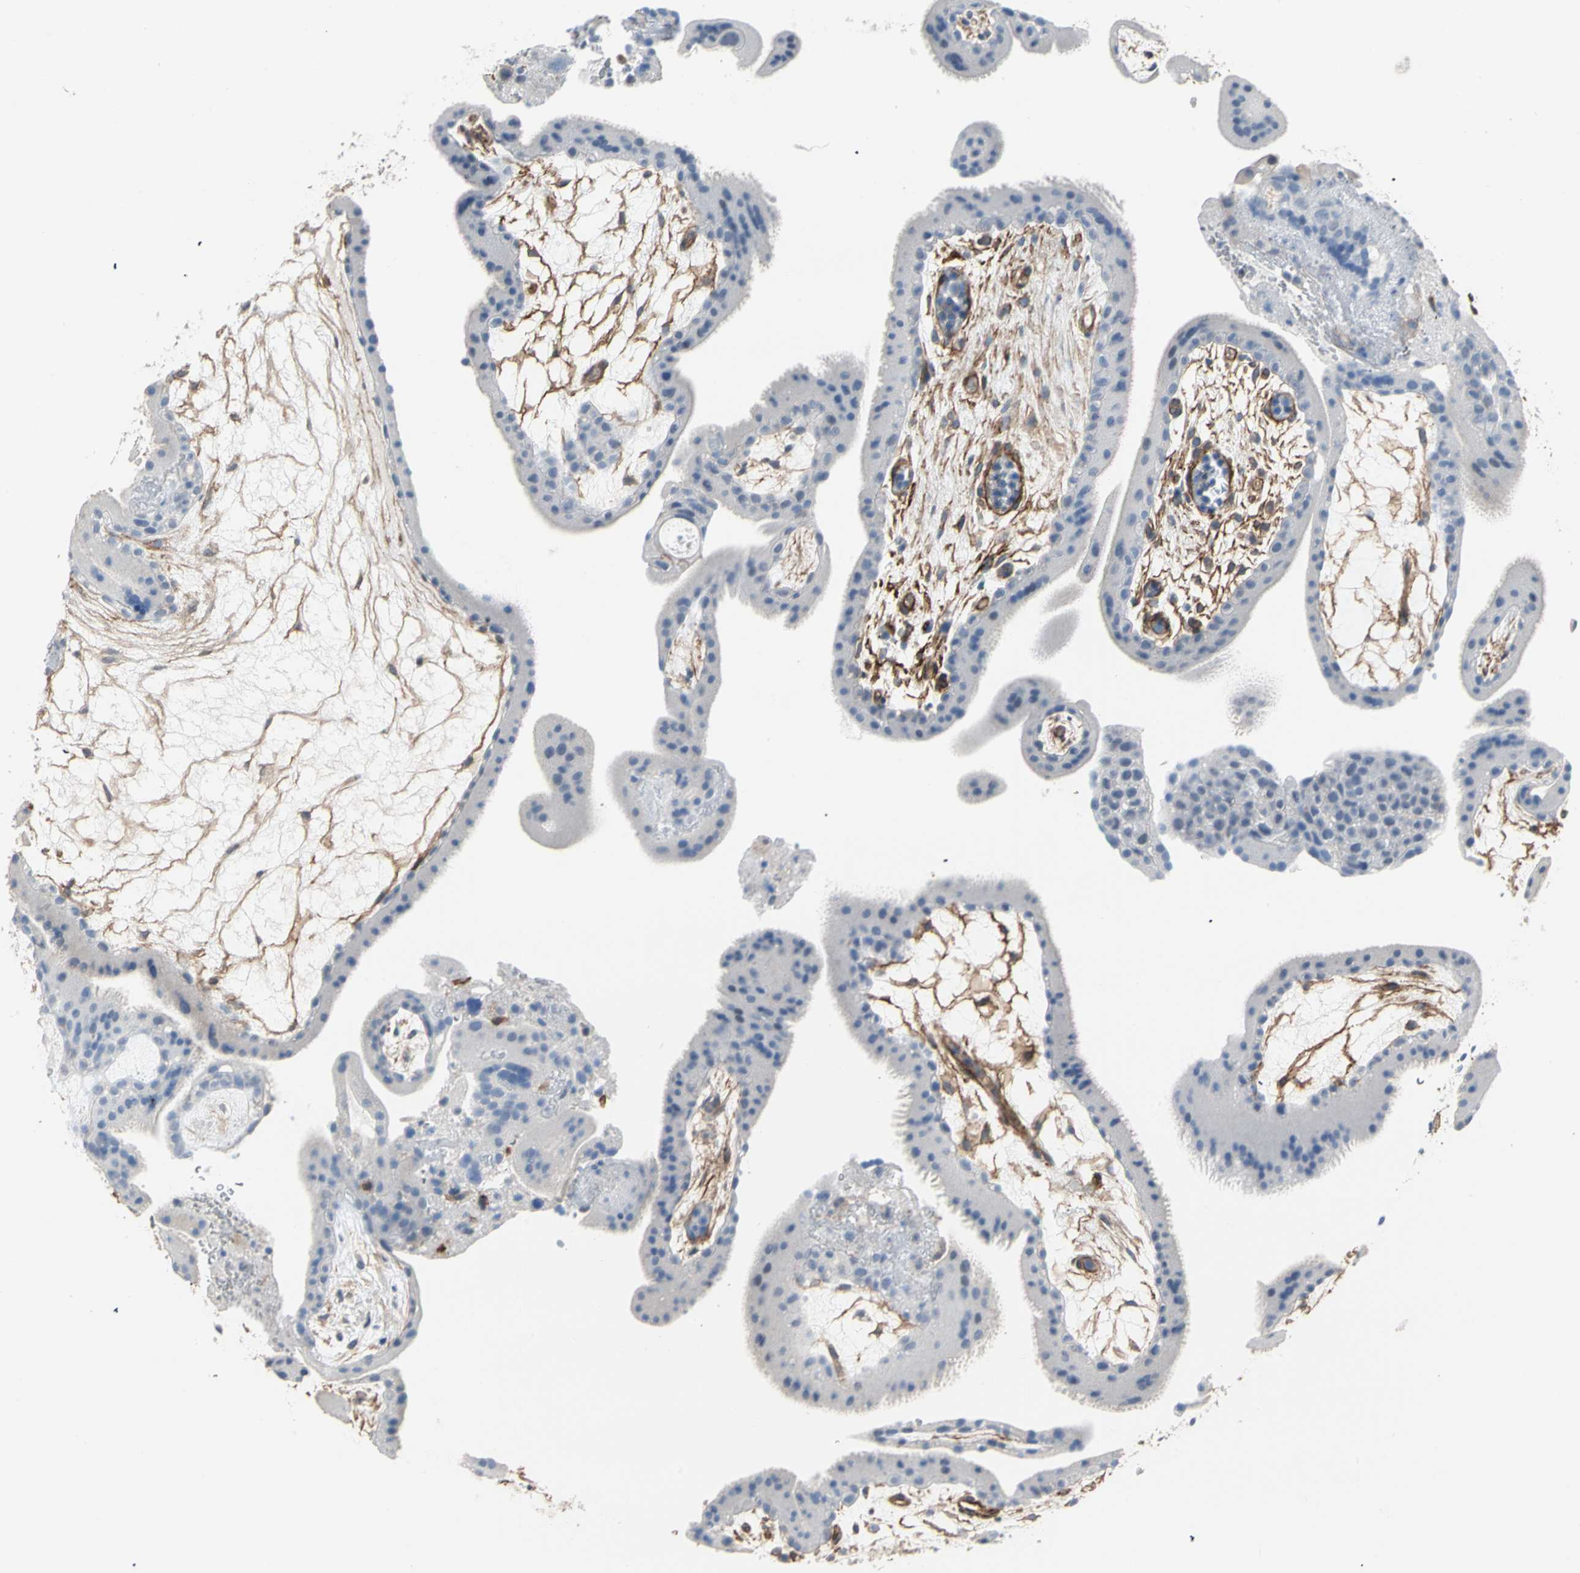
{"staining": {"intensity": "negative", "quantity": "none", "location": "none"}, "tissue": "placenta", "cell_type": "Decidual cells", "image_type": "normal", "snomed": [{"axis": "morphology", "description": "Normal tissue, NOS"}, {"axis": "topography", "description": "Placenta"}], "caption": "The histopathology image exhibits no significant expression in decidual cells of placenta.", "gene": "EPB41L2", "patient": {"sex": "female", "age": 19}}